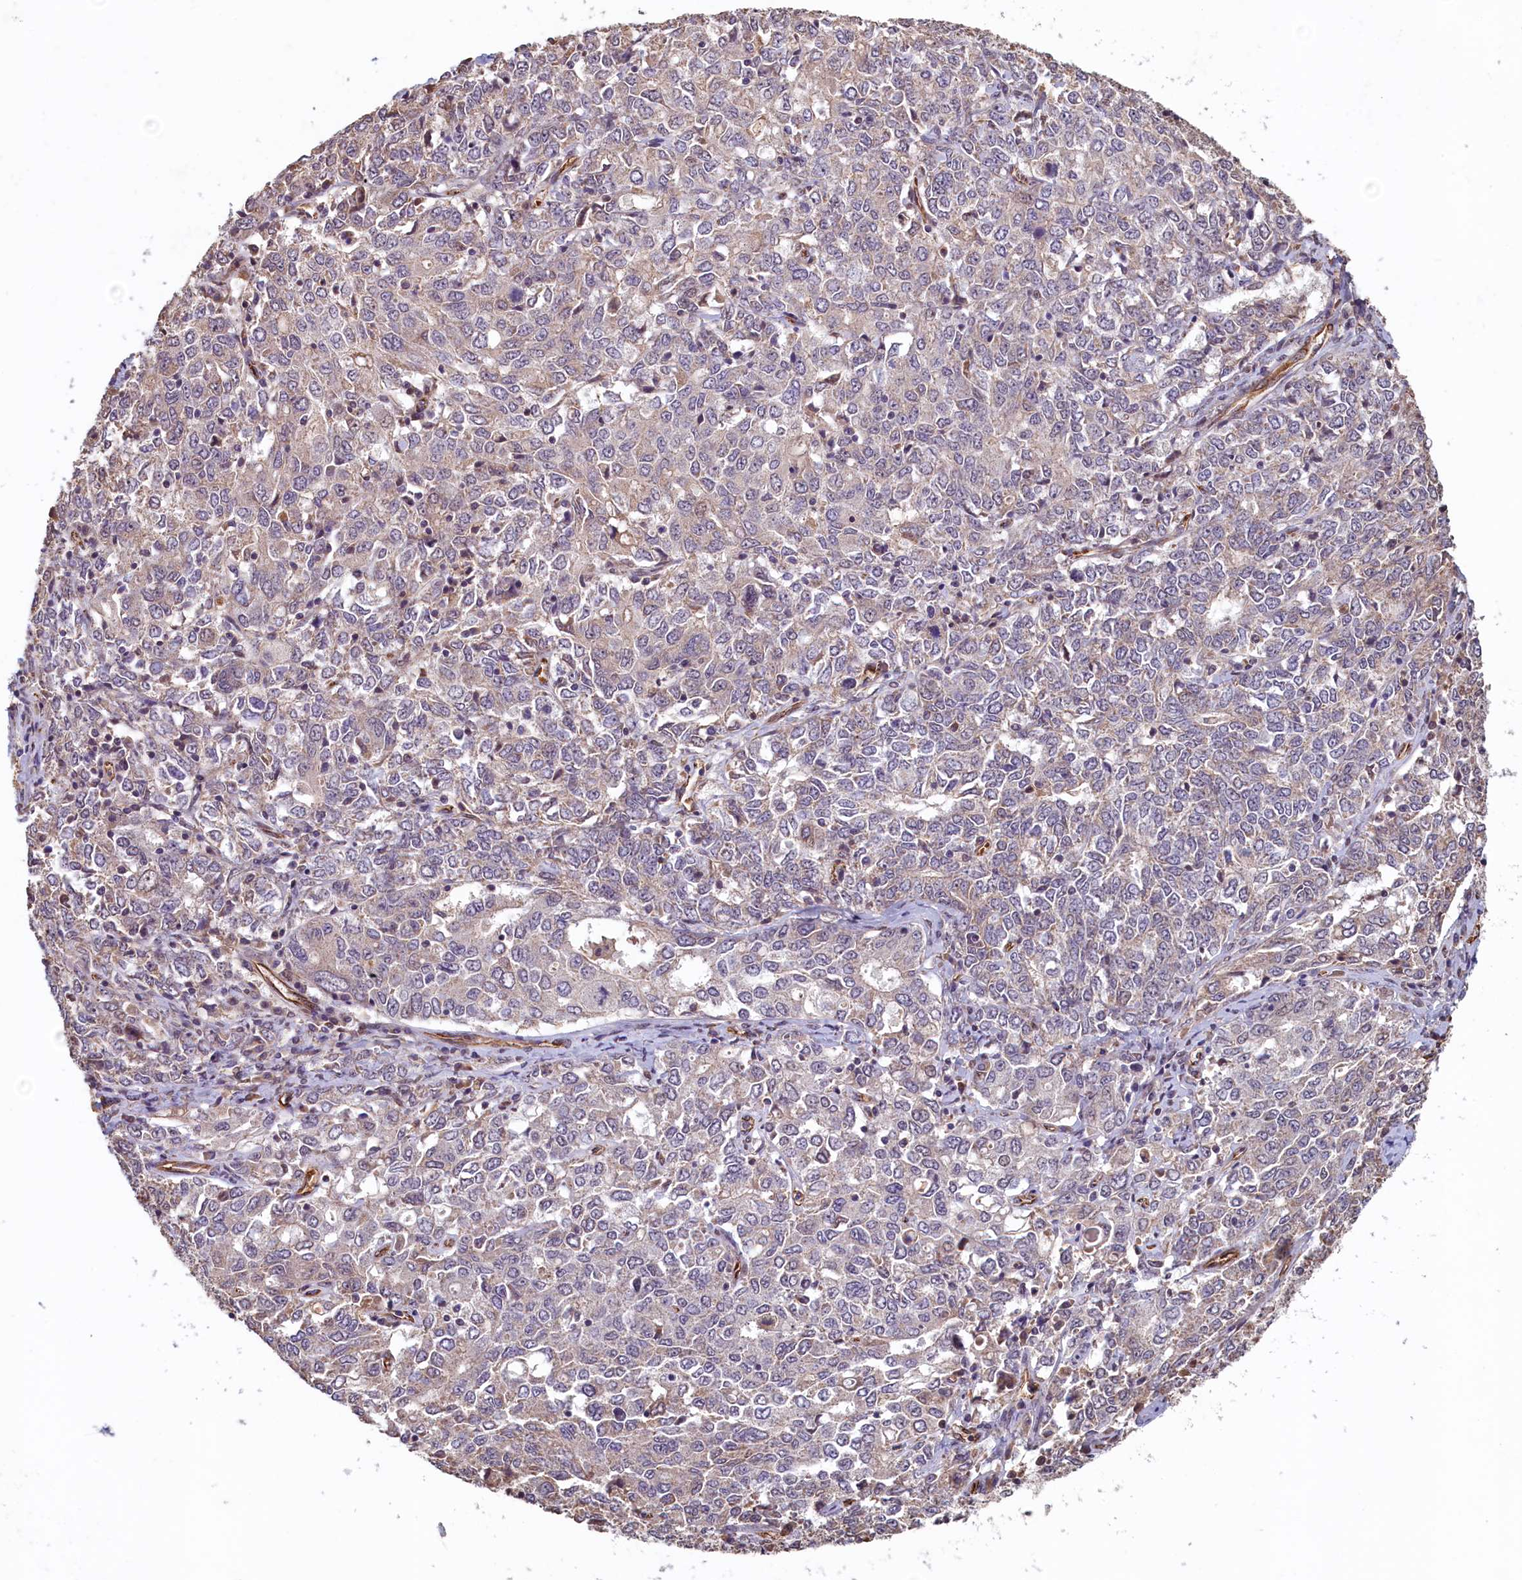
{"staining": {"intensity": "negative", "quantity": "none", "location": "none"}, "tissue": "ovarian cancer", "cell_type": "Tumor cells", "image_type": "cancer", "snomed": [{"axis": "morphology", "description": "Carcinoma, endometroid"}, {"axis": "topography", "description": "Ovary"}], "caption": "Immunohistochemistry (IHC) of ovarian cancer exhibits no expression in tumor cells.", "gene": "ACSBG1", "patient": {"sex": "female", "age": 62}}